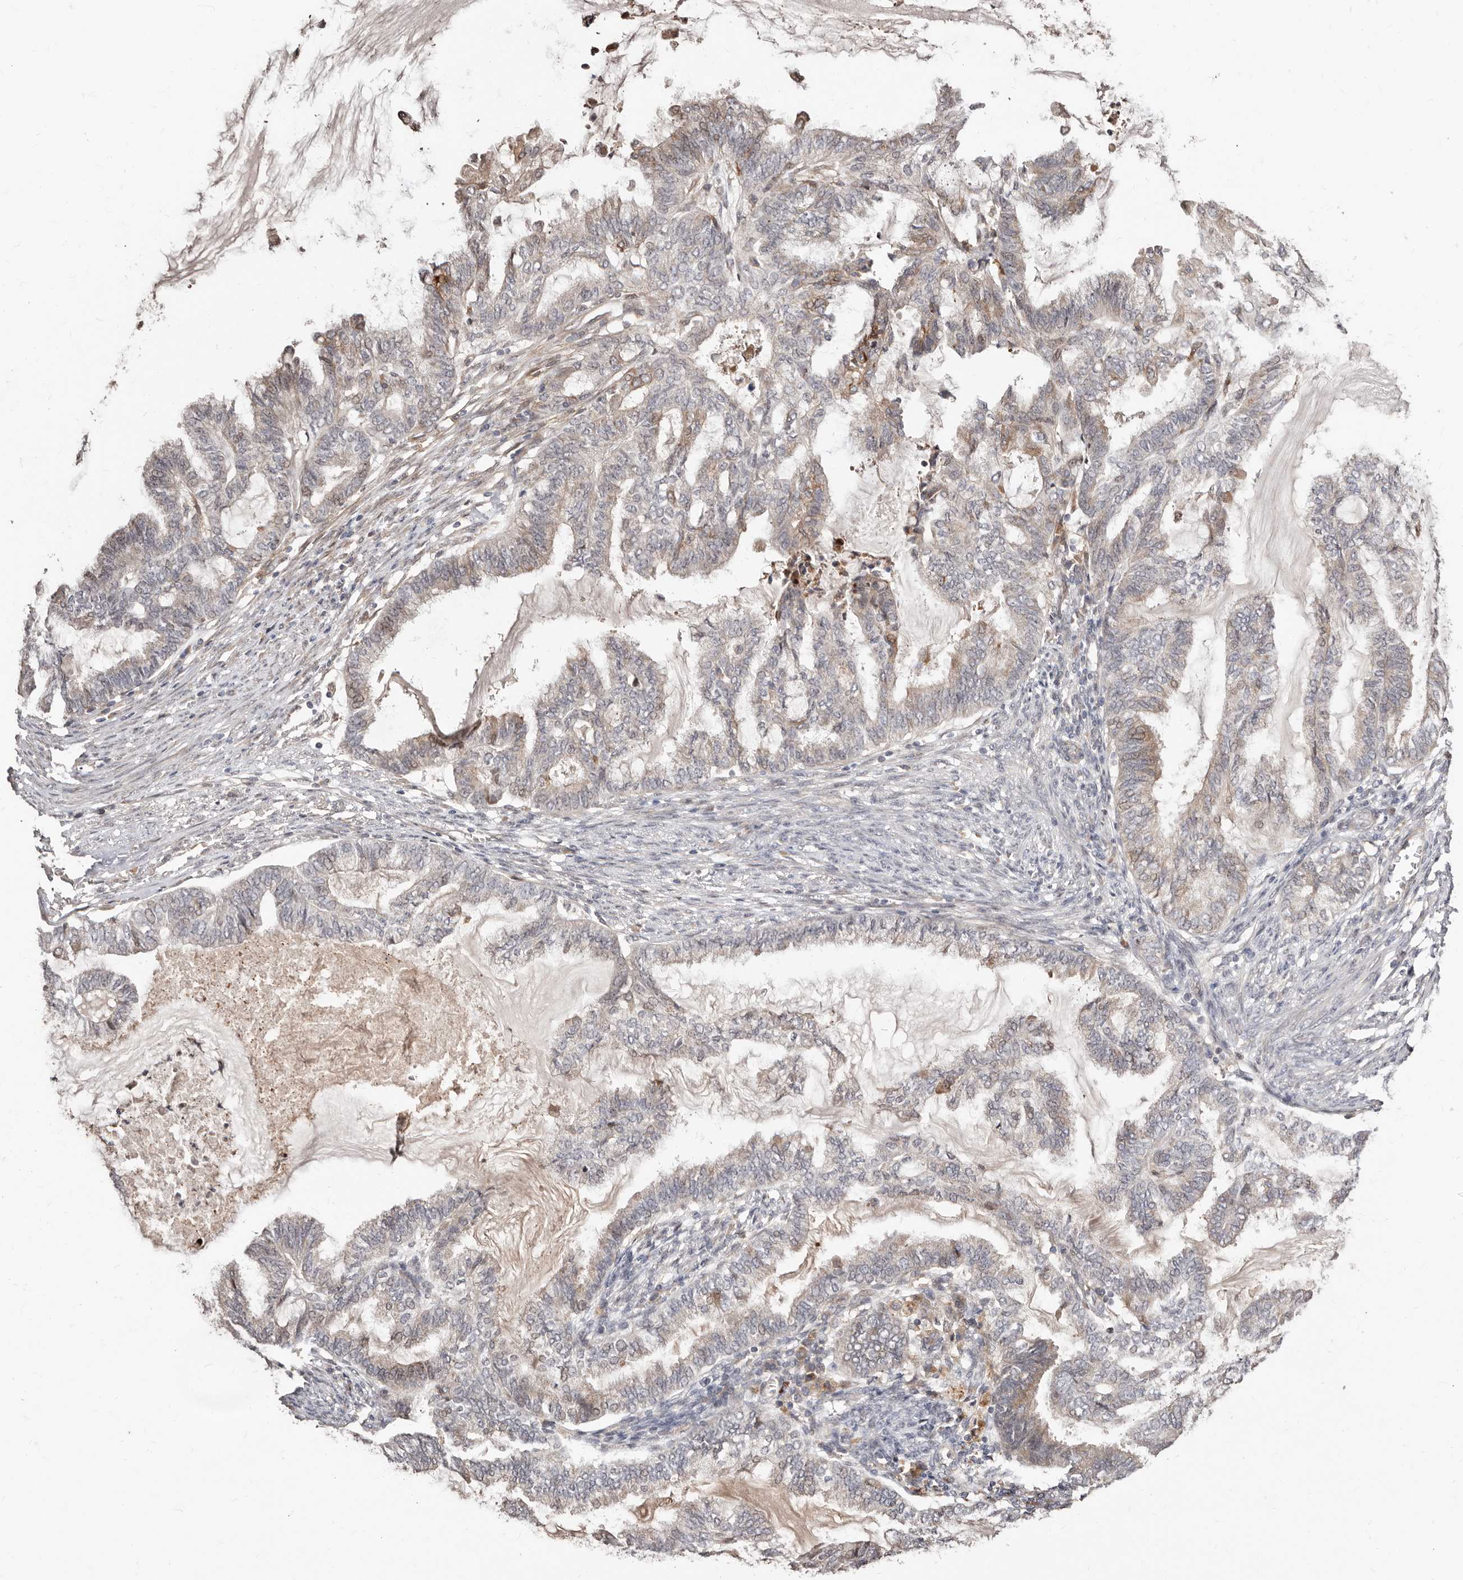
{"staining": {"intensity": "weak", "quantity": "<25%", "location": "cytoplasmic/membranous"}, "tissue": "endometrial cancer", "cell_type": "Tumor cells", "image_type": "cancer", "snomed": [{"axis": "morphology", "description": "Adenocarcinoma, NOS"}, {"axis": "topography", "description": "Endometrium"}], "caption": "The histopathology image displays no staining of tumor cells in endometrial adenocarcinoma. (DAB immunohistochemistry visualized using brightfield microscopy, high magnification).", "gene": "APOL6", "patient": {"sex": "female", "age": 86}}